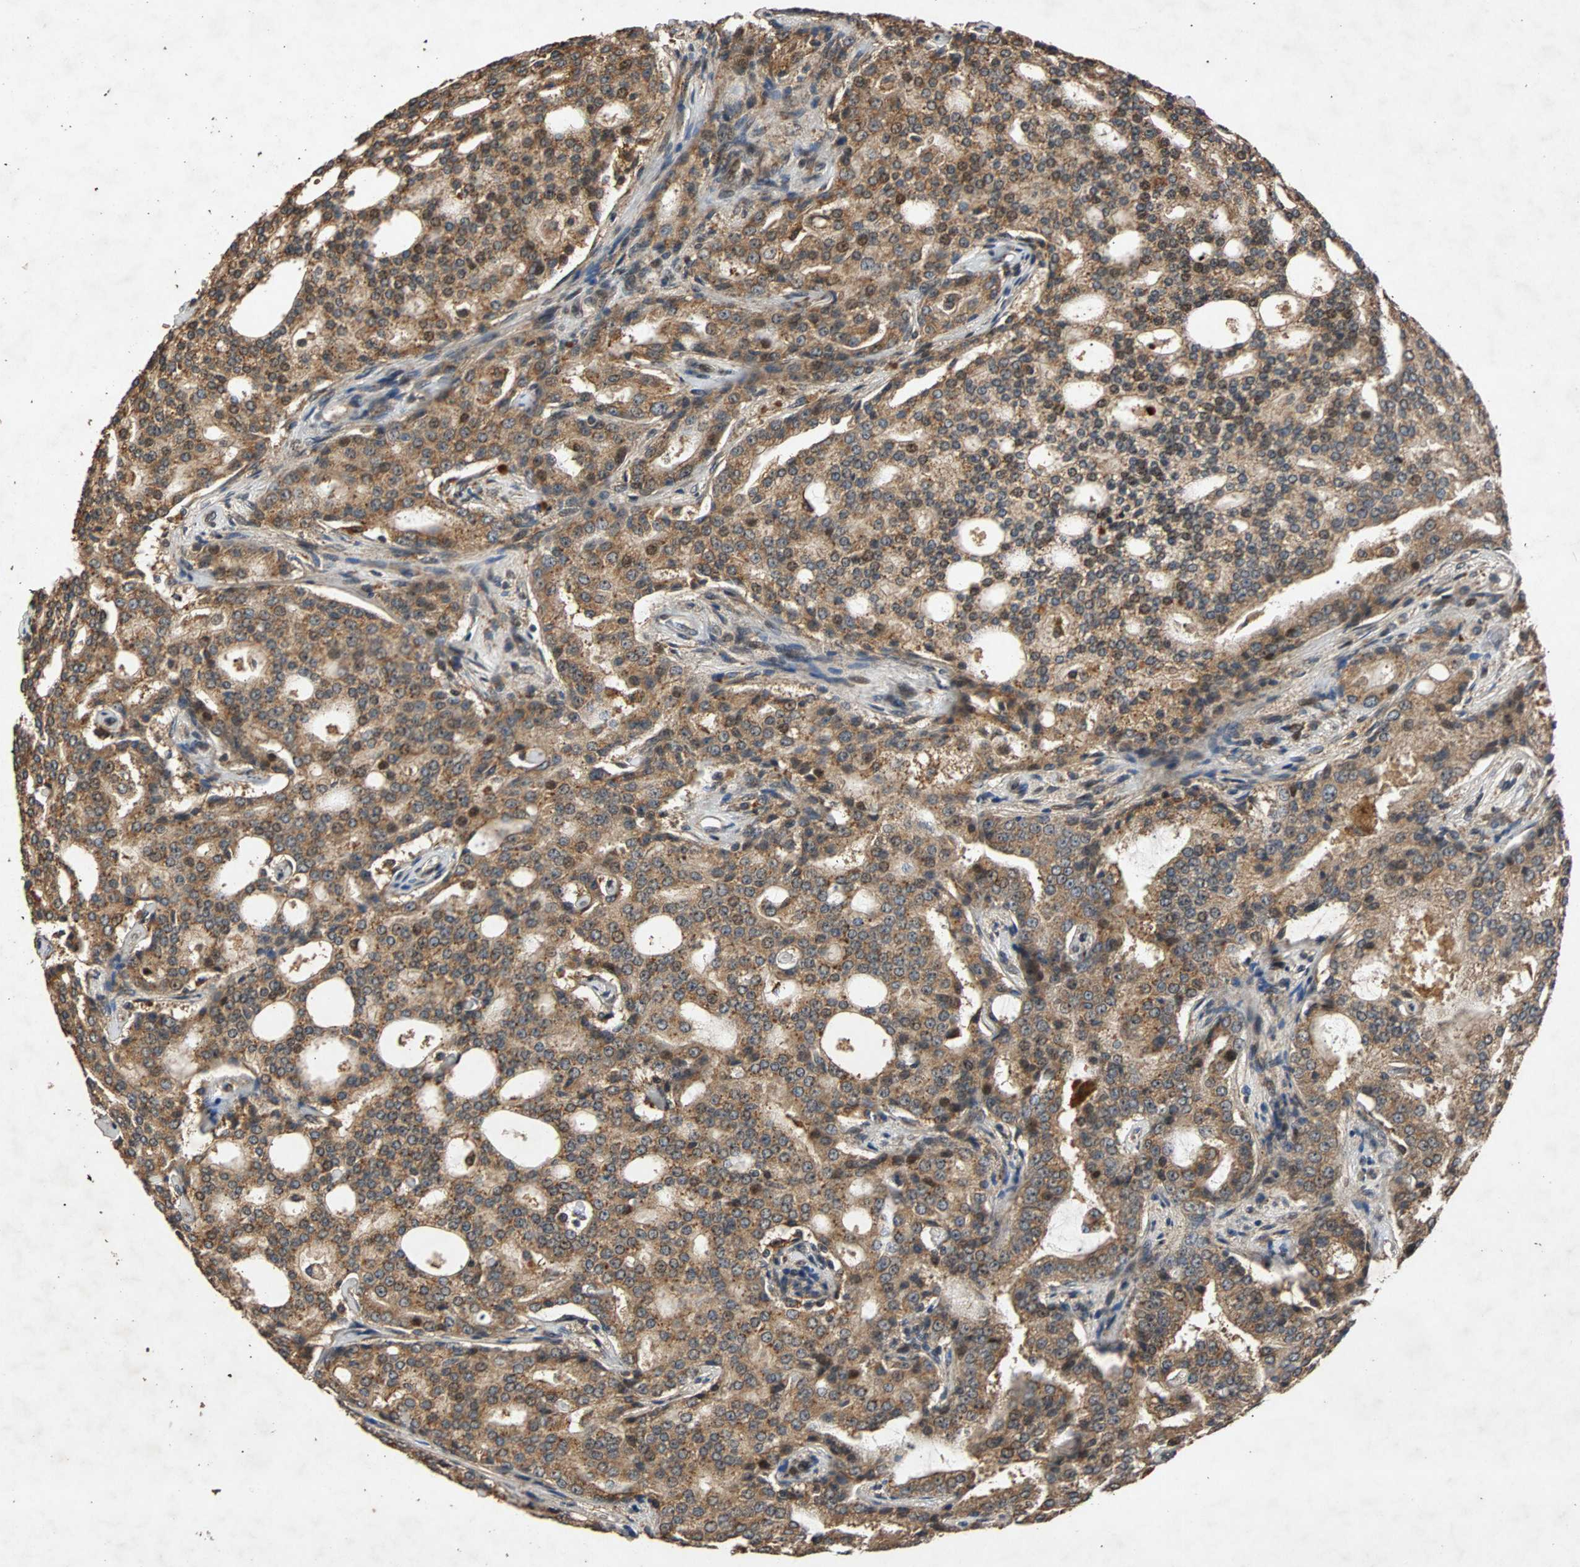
{"staining": {"intensity": "moderate", "quantity": ">75%", "location": "cytoplasmic/membranous"}, "tissue": "prostate cancer", "cell_type": "Tumor cells", "image_type": "cancer", "snomed": [{"axis": "morphology", "description": "Adenocarcinoma, High grade"}, {"axis": "topography", "description": "Prostate"}], "caption": "This image demonstrates immunohistochemistry (IHC) staining of prostate high-grade adenocarcinoma, with medium moderate cytoplasmic/membranous expression in about >75% of tumor cells.", "gene": "USP31", "patient": {"sex": "male", "age": 72}}